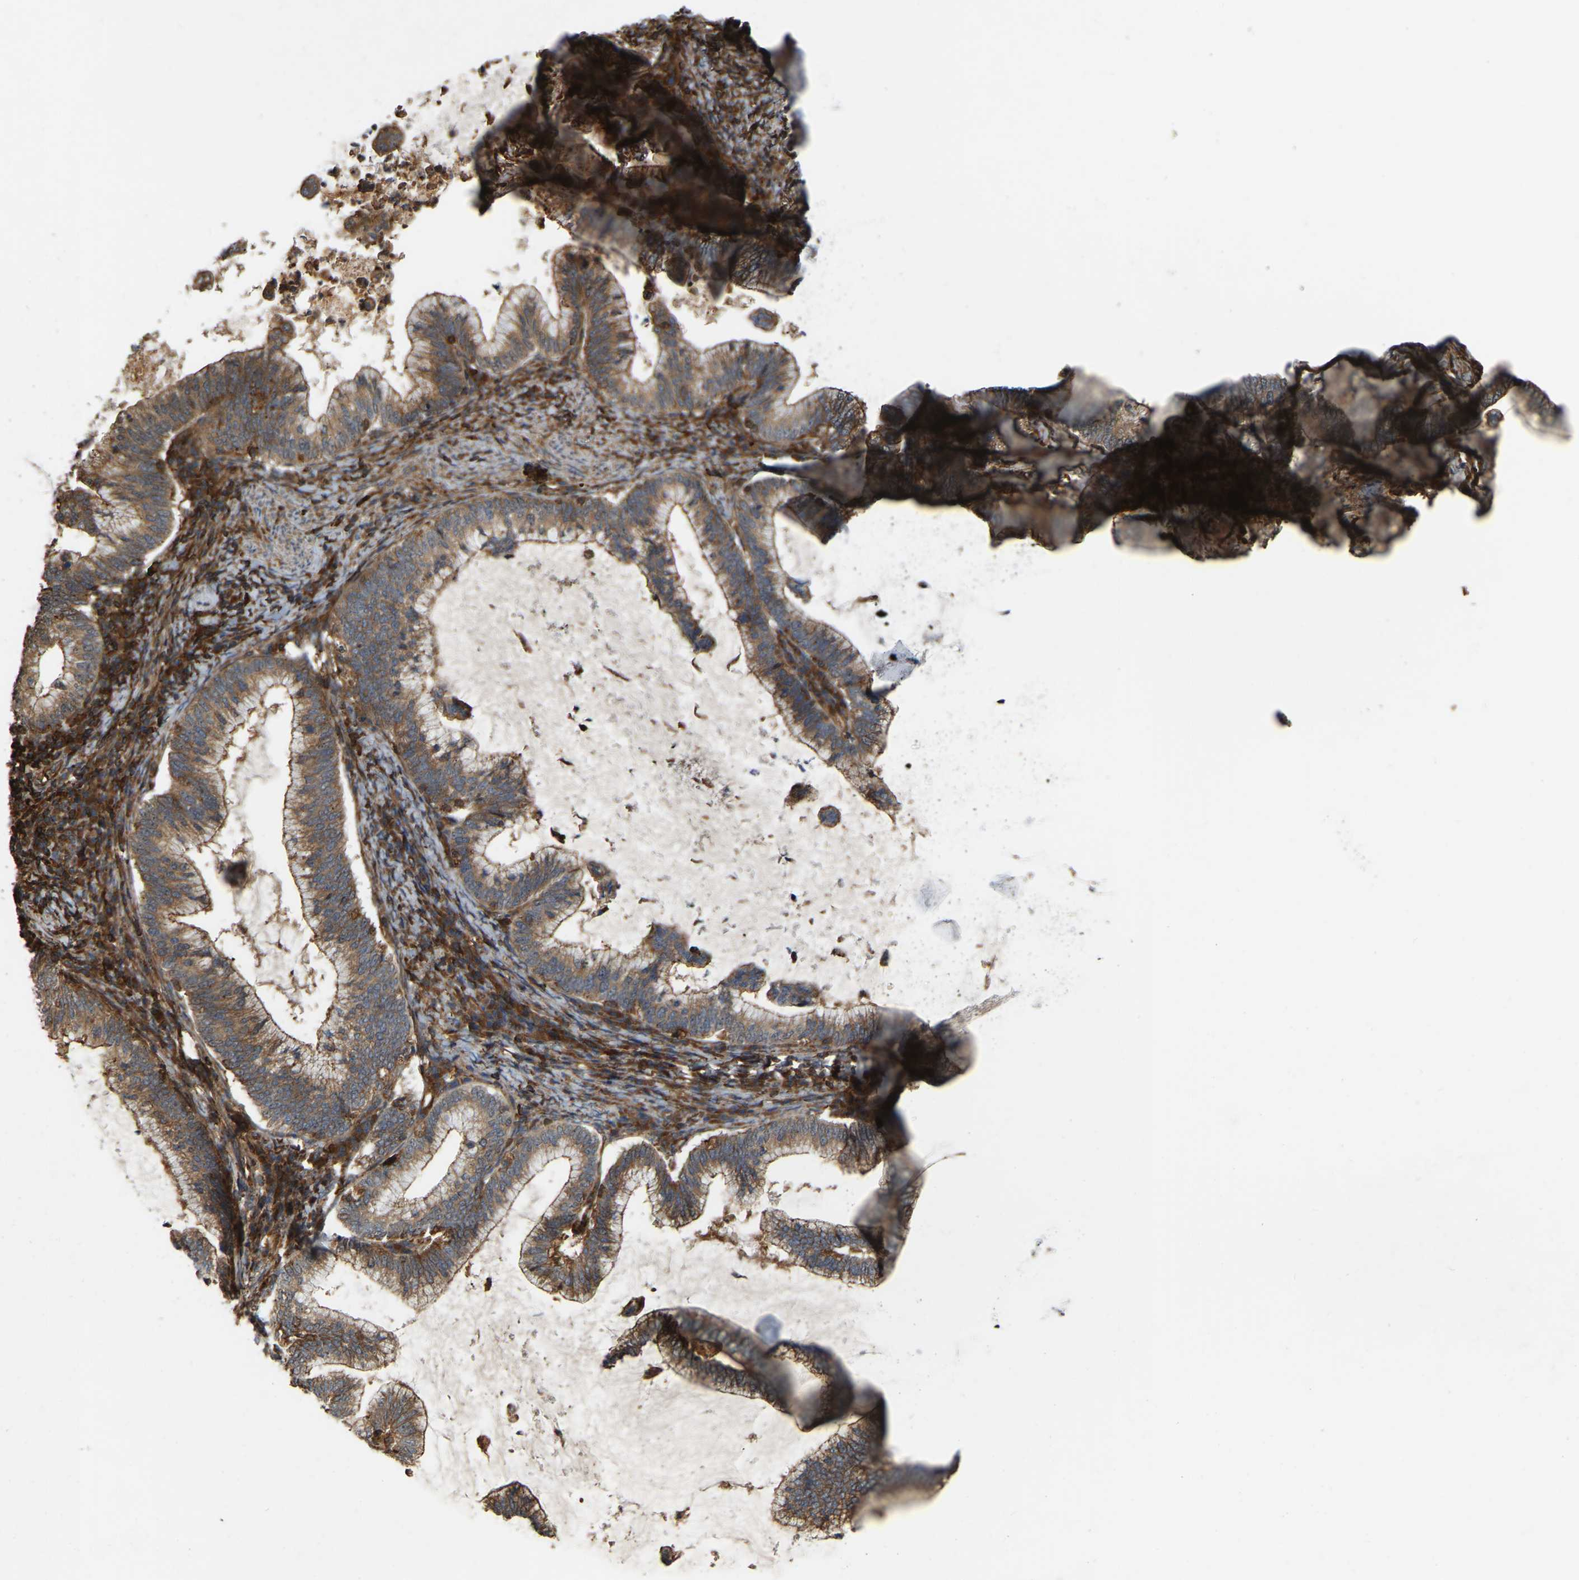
{"staining": {"intensity": "moderate", "quantity": ">75%", "location": "cytoplasmic/membranous"}, "tissue": "cervical cancer", "cell_type": "Tumor cells", "image_type": "cancer", "snomed": [{"axis": "morphology", "description": "Adenocarcinoma, NOS"}, {"axis": "topography", "description": "Cervix"}], "caption": "Immunohistochemical staining of human adenocarcinoma (cervical) shows medium levels of moderate cytoplasmic/membranous protein expression in about >75% of tumor cells.", "gene": "SAMD9L", "patient": {"sex": "female", "age": 36}}